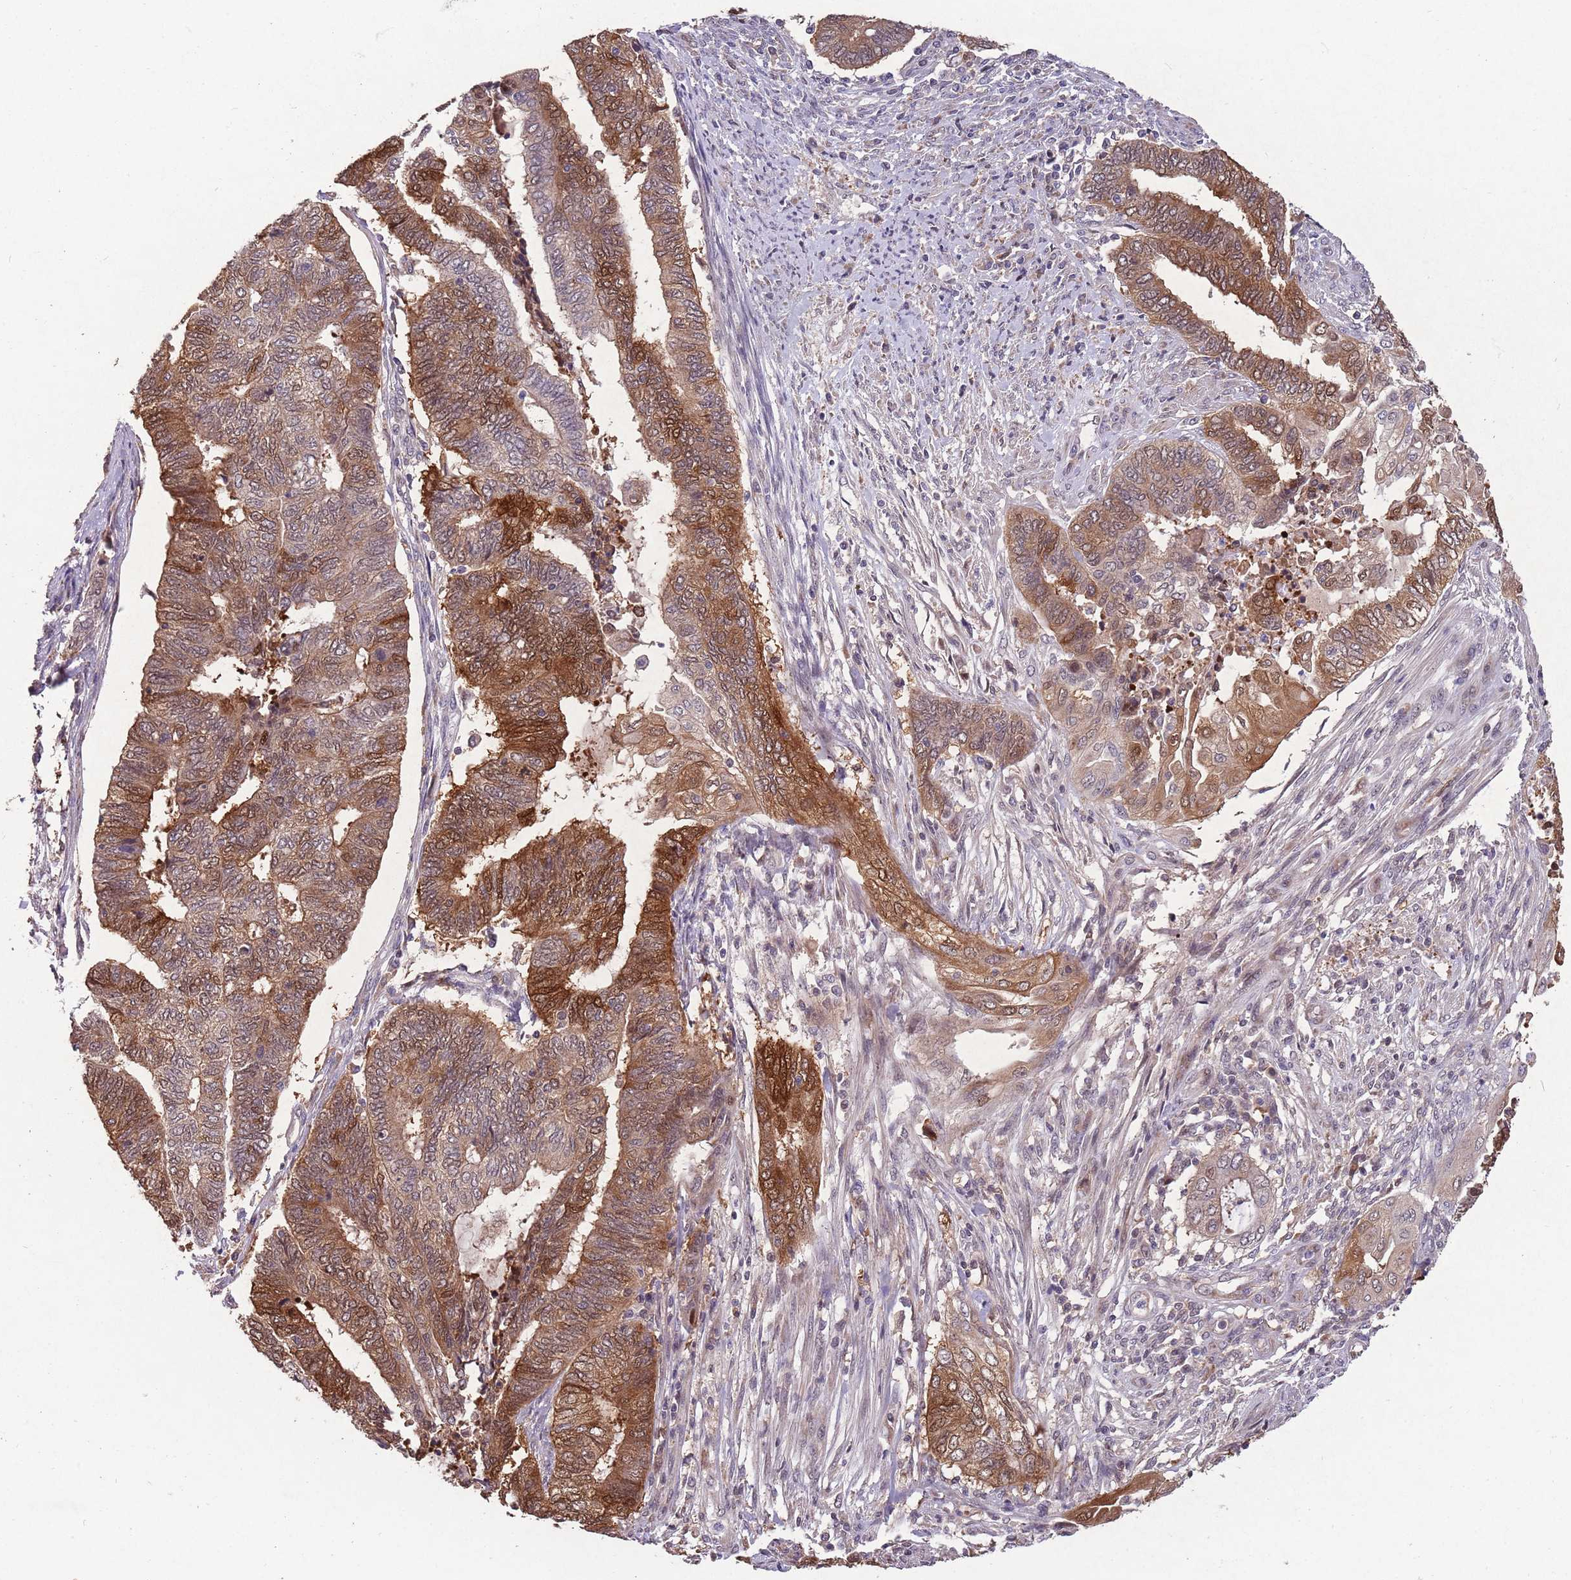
{"staining": {"intensity": "moderate", "quantity": ">75%", "location": "cytoplasmic/membranous,nuclear"}, "tissue": "endometrial cancer", "cell_type": "Tumor cells", "image_type": "cancer", "snomed": [{"axis": "morphology", "description": "Adenocarcinoma, NOS"}, {"axis": "topography", "description": "Uterus"}, {"axis": "topography", "description": "Endometrium"}], "caption": "The immunohistochemical stain shows moderate cytoplasmic/membranous and nuclear expression in tumor cells of endometrial adenocarcinoma tissue. (IHC, brightfield microscopy, high magnification).", "gene": "ZNF639", "patient": {"sex": "female", "age": 70}}